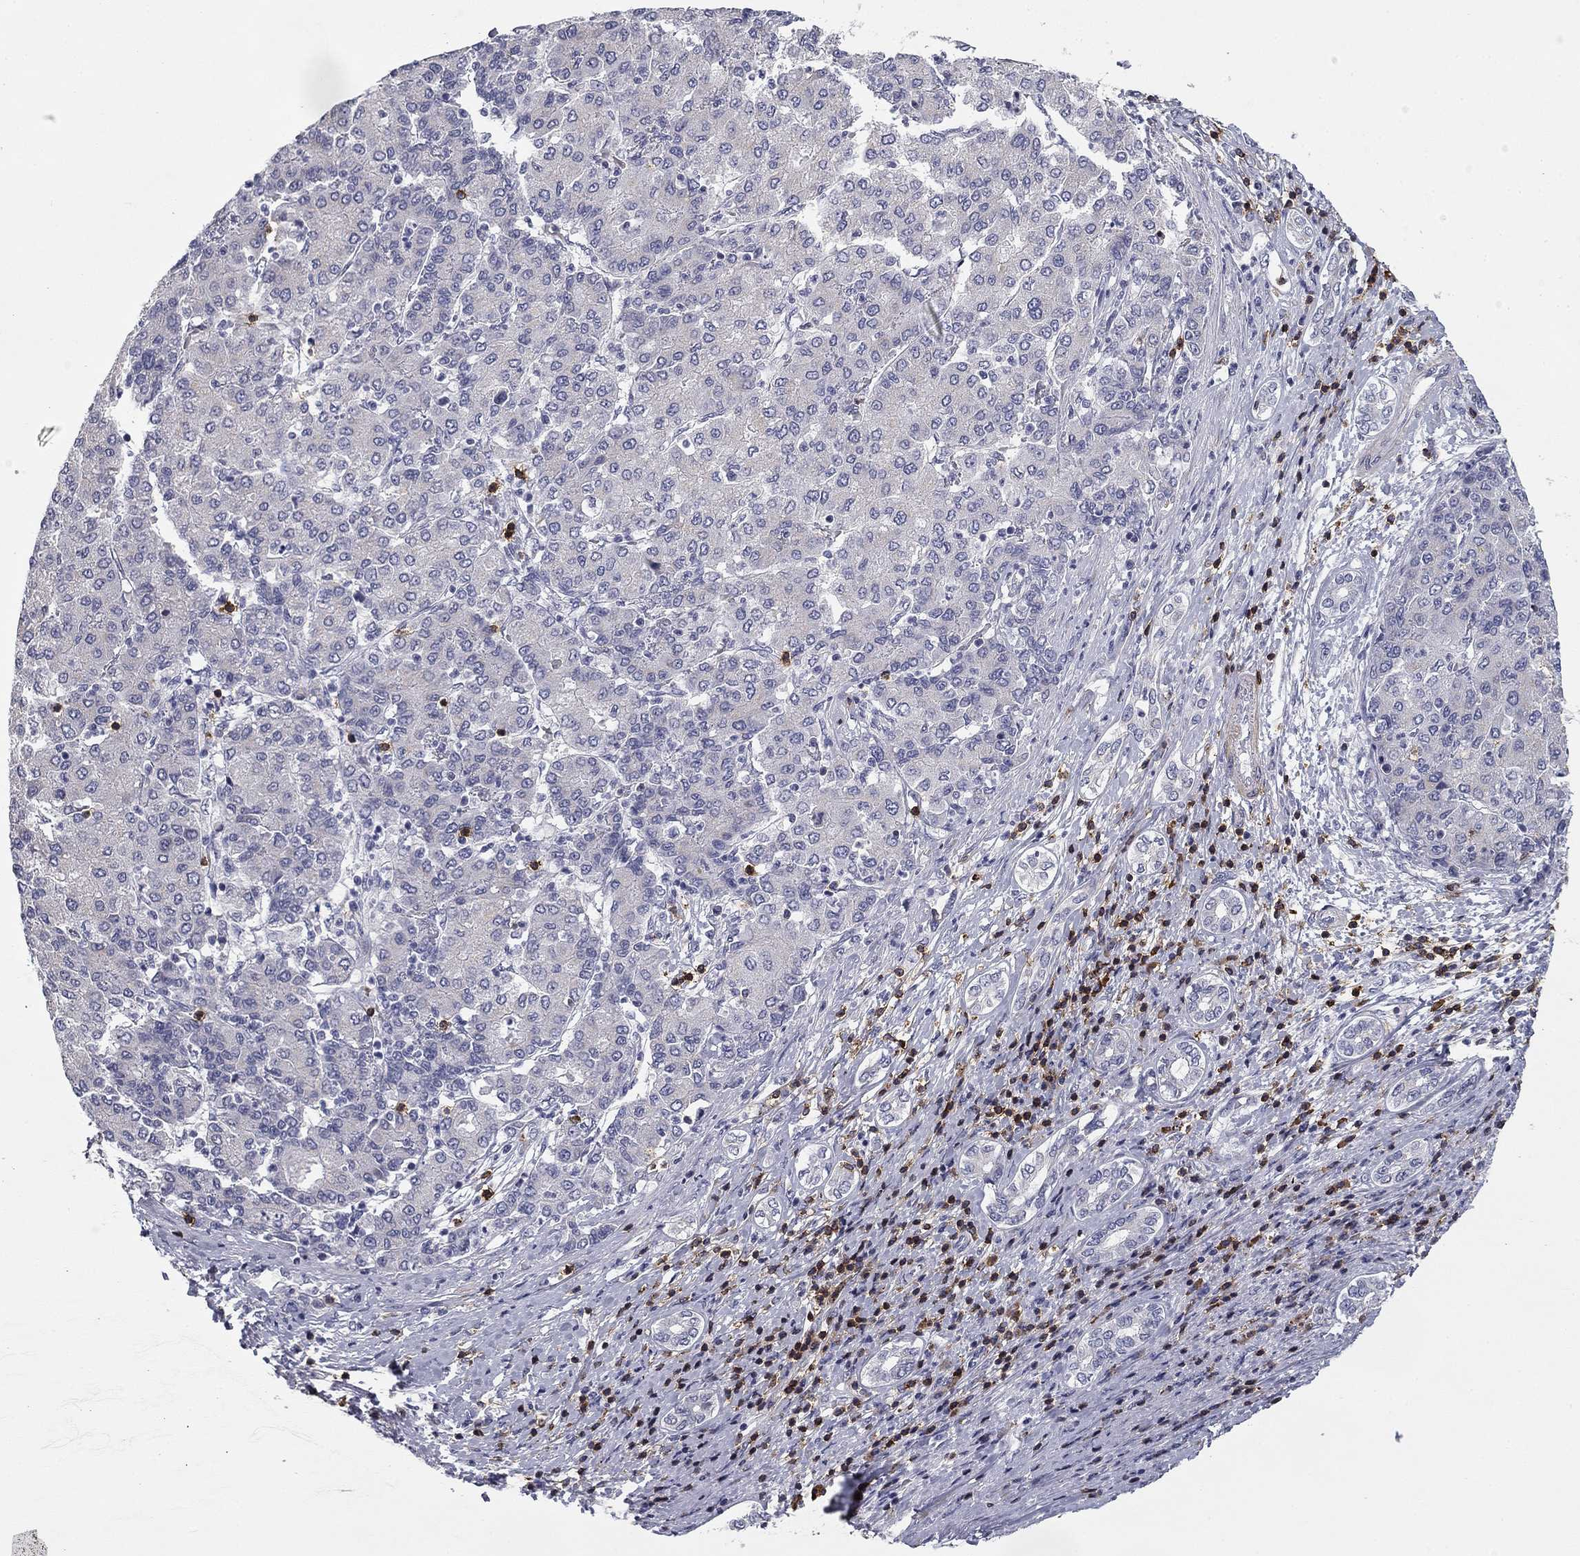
{"staining": {"intensity": "negative", "quantity": "none", "location": "none"}, "tissue": "liver cancer", "cell_type": "Tumor cells", "image_type": "cancer", "snomed": [{"axis": "morphology", "description": "Carcinoma, Hepatocellular, NOS"}, {"axis": "topography", "description": "Liver"}], "caption": "An immunohistochemistry (IHC) histopathology image of liver cancer (hepatocellular carcinoma) is shown. There is no staining in tumor cells of liver cancer (hepatocellular carcinoma).", "gene": "TRAT1", "patient": {"sex": "male", "age": 65}}